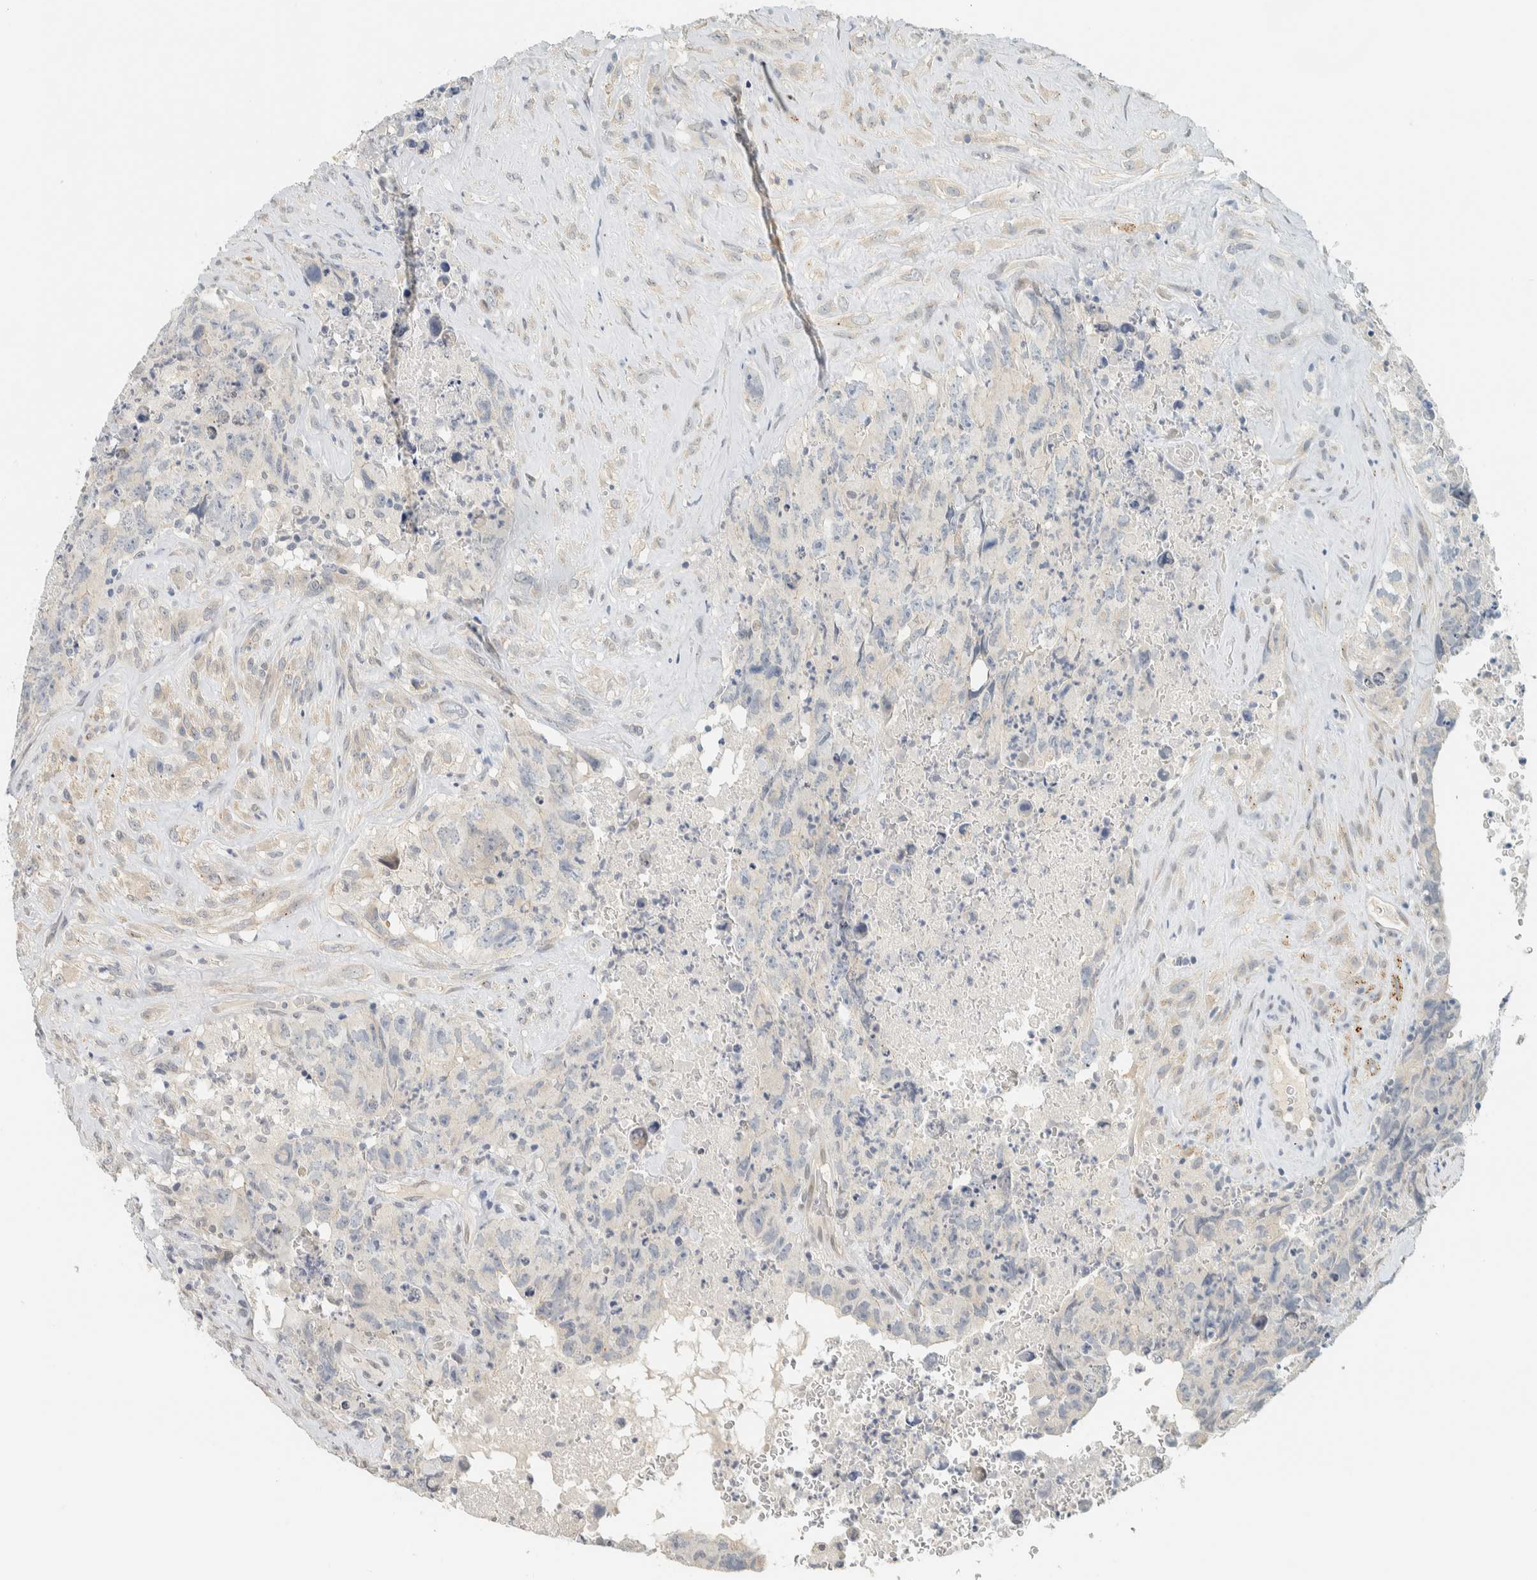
{"staining": {"intensity": "negative", "quantity": "none", "location": "none"}, "tissue": "testis cancer", "cell_type": "Tumor cells", "image_type": "cancer", "snomed": [{"axis": "morphology", "description": "Carcinoma, Embryonal, NOS"}, {"axis": "topography", "description": "Testis"}], "caption": "This is an IHC histopathology image of human testis embryonal carcinoma. There is no staining in tumor cells.", "gene": "C1QTNF12", "patient": {"sex": "male", "age": 32}}